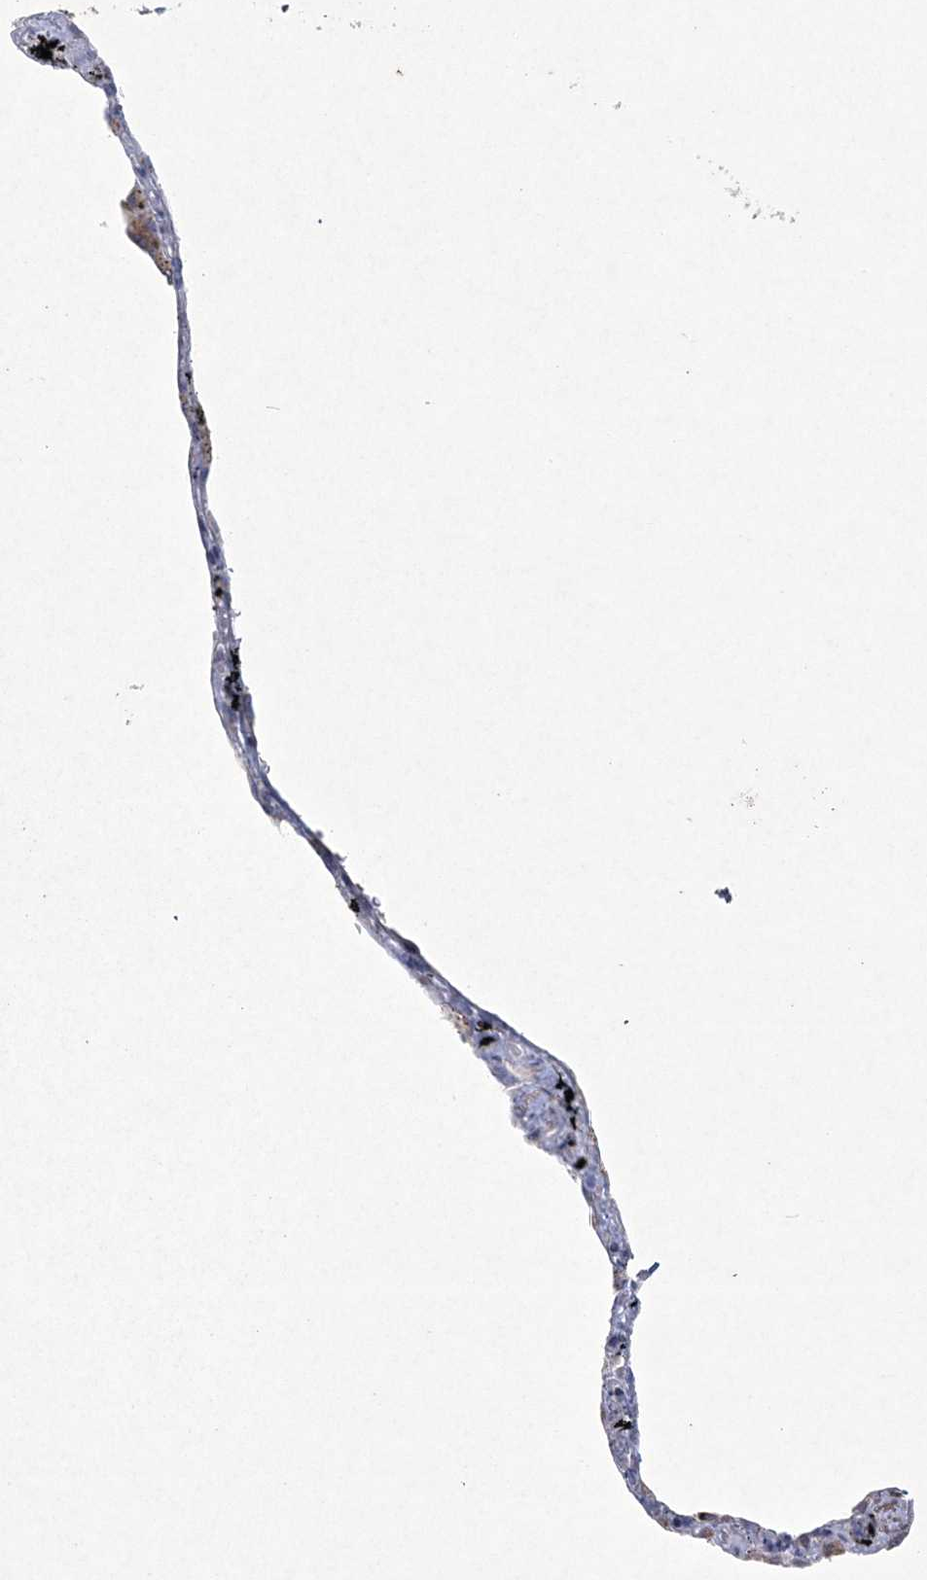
{"staining": {"intensity": "moderate", "quantity": "<25%", "location": "cytoplasmic/membranous"}, "tissue": "lung", "cell_type": "Alveolar cells", "image_type": "normal", "snomed": [{"axis": "morphology", "description": "Normal tissue, NOS"}, {"axis": "topography", "description": "Lung"}], "caption": "Lung stained for a protein demonstrates moderate cytoplasmic/membranous positivity in alveolar cells.", "gene": "CES4A", "patient": {"sex": "male", "age": 59}}